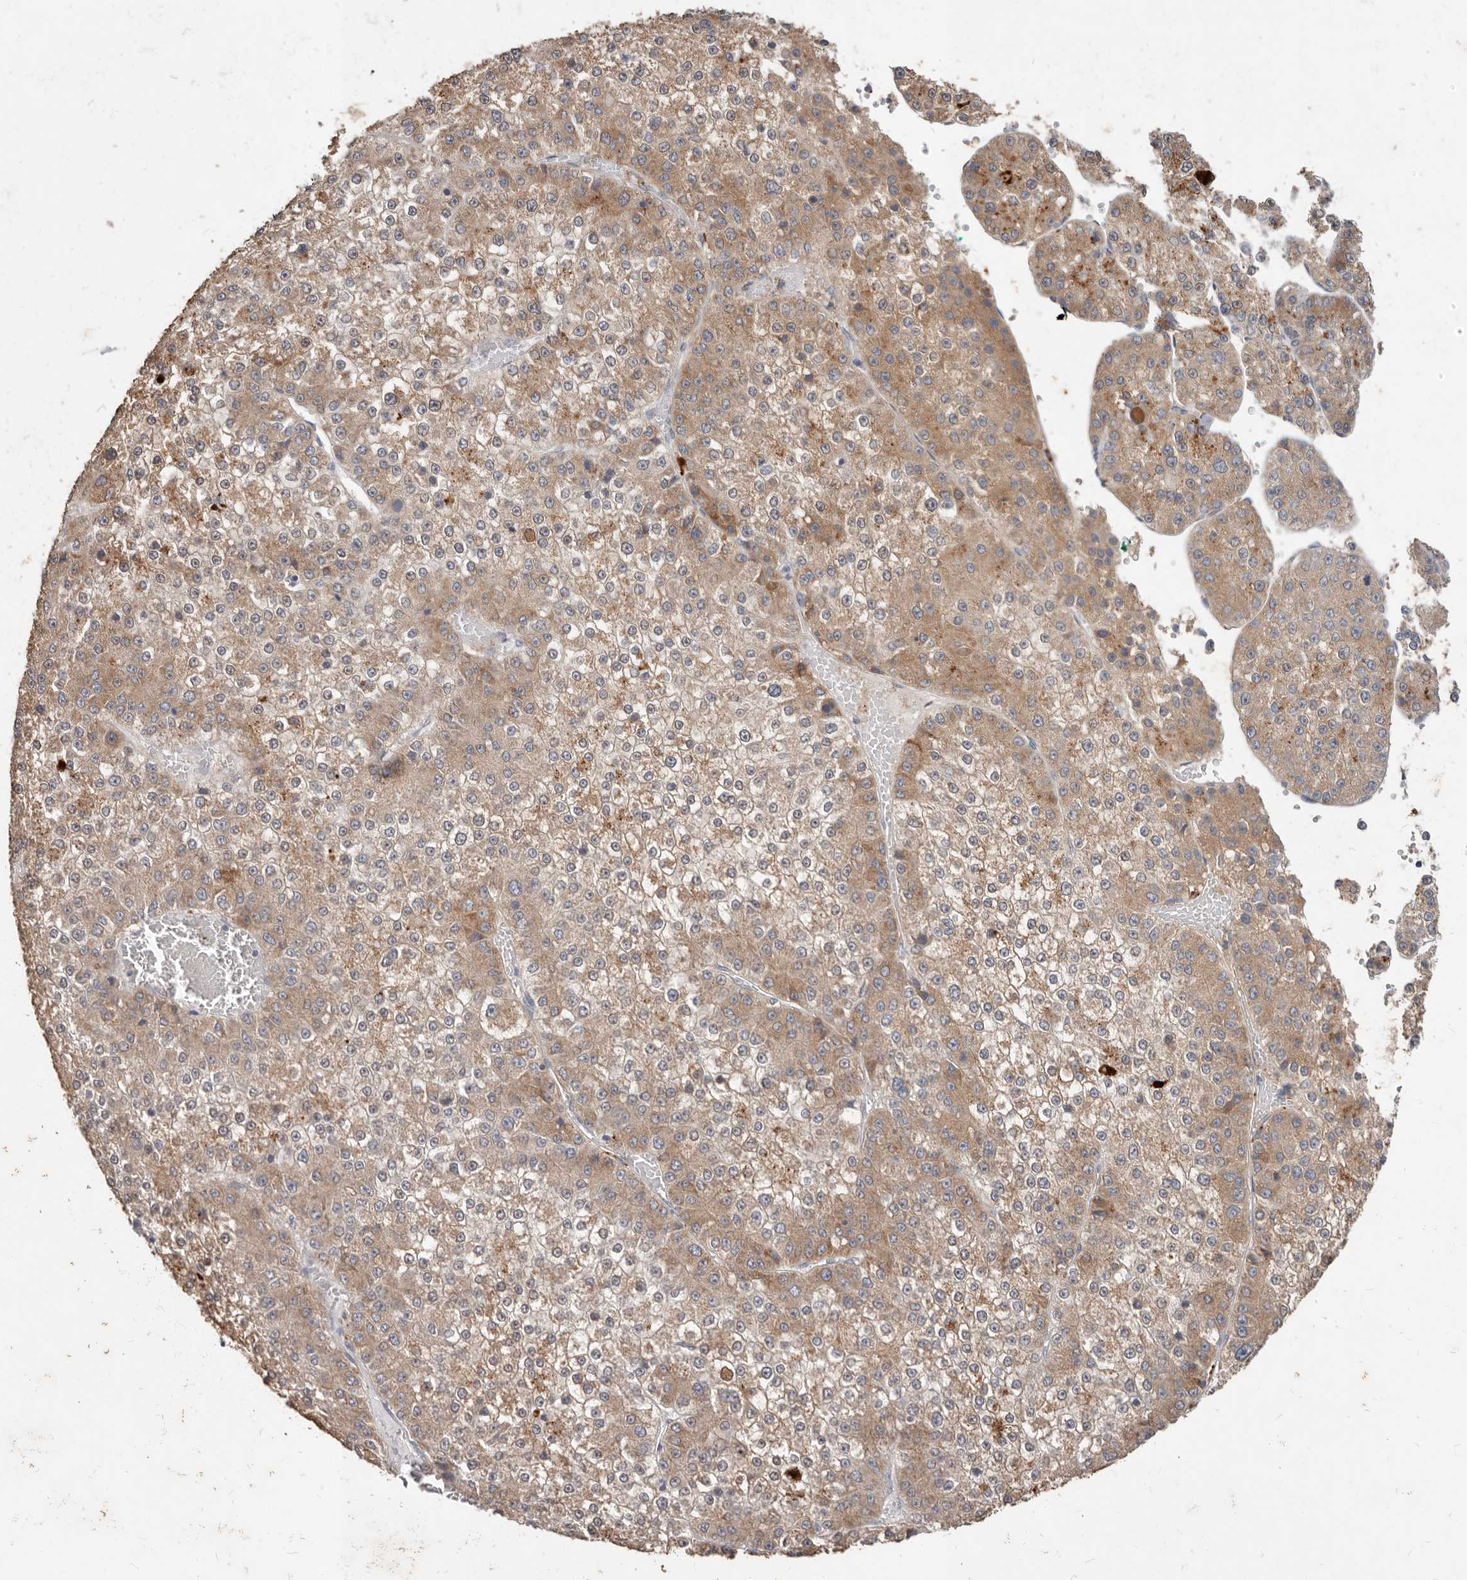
{"staining": {"intensity": "moderate", "quantity": ">75%", "location": "cytoplasmic/membranous"}, "tissue": "liver cancer", "cell_type": "Tumor cells", "image_type": "cancer", "snomed": [{"axis": "morphology", "description": "Carcinoma, Hepatocellular, NOS"}, {"axis": "topography", "description": "Liver"}], "caption": "Tumor cells show moderate cytoplasmic/membranous expression in about >75% of cells in liver hepatocellular carcinoma.", "gene": "WDR77", "patient": {"sex": "female", "age": 73}}